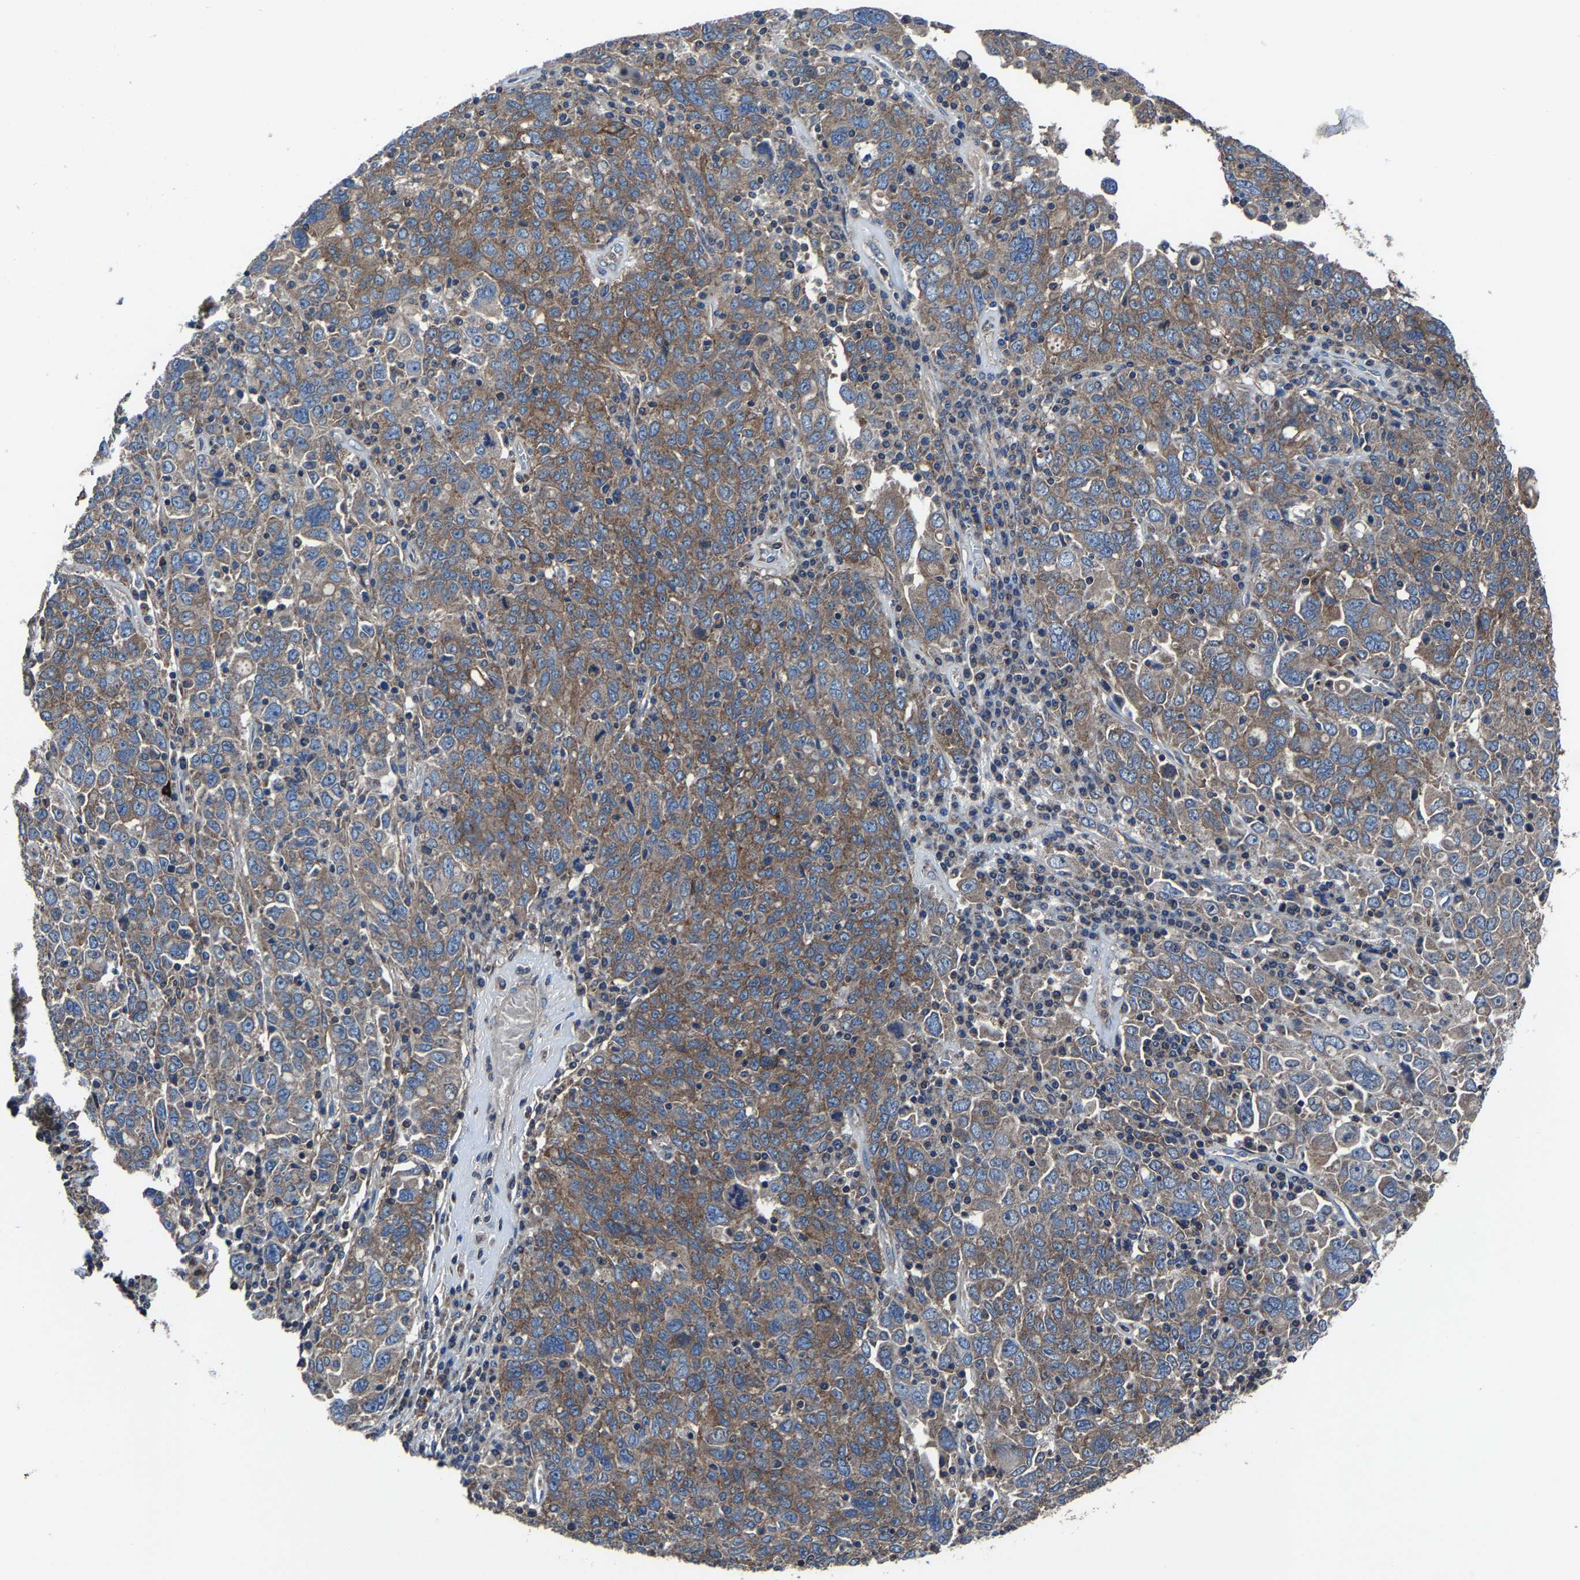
{"staining": {"intensity": "moderate", "quantity": ">75%", "location": "cytoplasmic/membranous"}, "tissue": "ovarian cancer", "cell_type": "Tumor cells", "image_type": "cancer", "snomed": [{"axis": "morphology", "description": "Carcinoma, endometroid"}, {"axis": "topography", "description": "Ovary"}], "caption": "Tumor cells demonstrate medium levels of moderate cytoplasmic/membranous expression in approximately >75% of cells in human ovarian endometroid carcinoma.", "gene": "KIAA1958", "patient": {"sex": "female", "age": 62}}